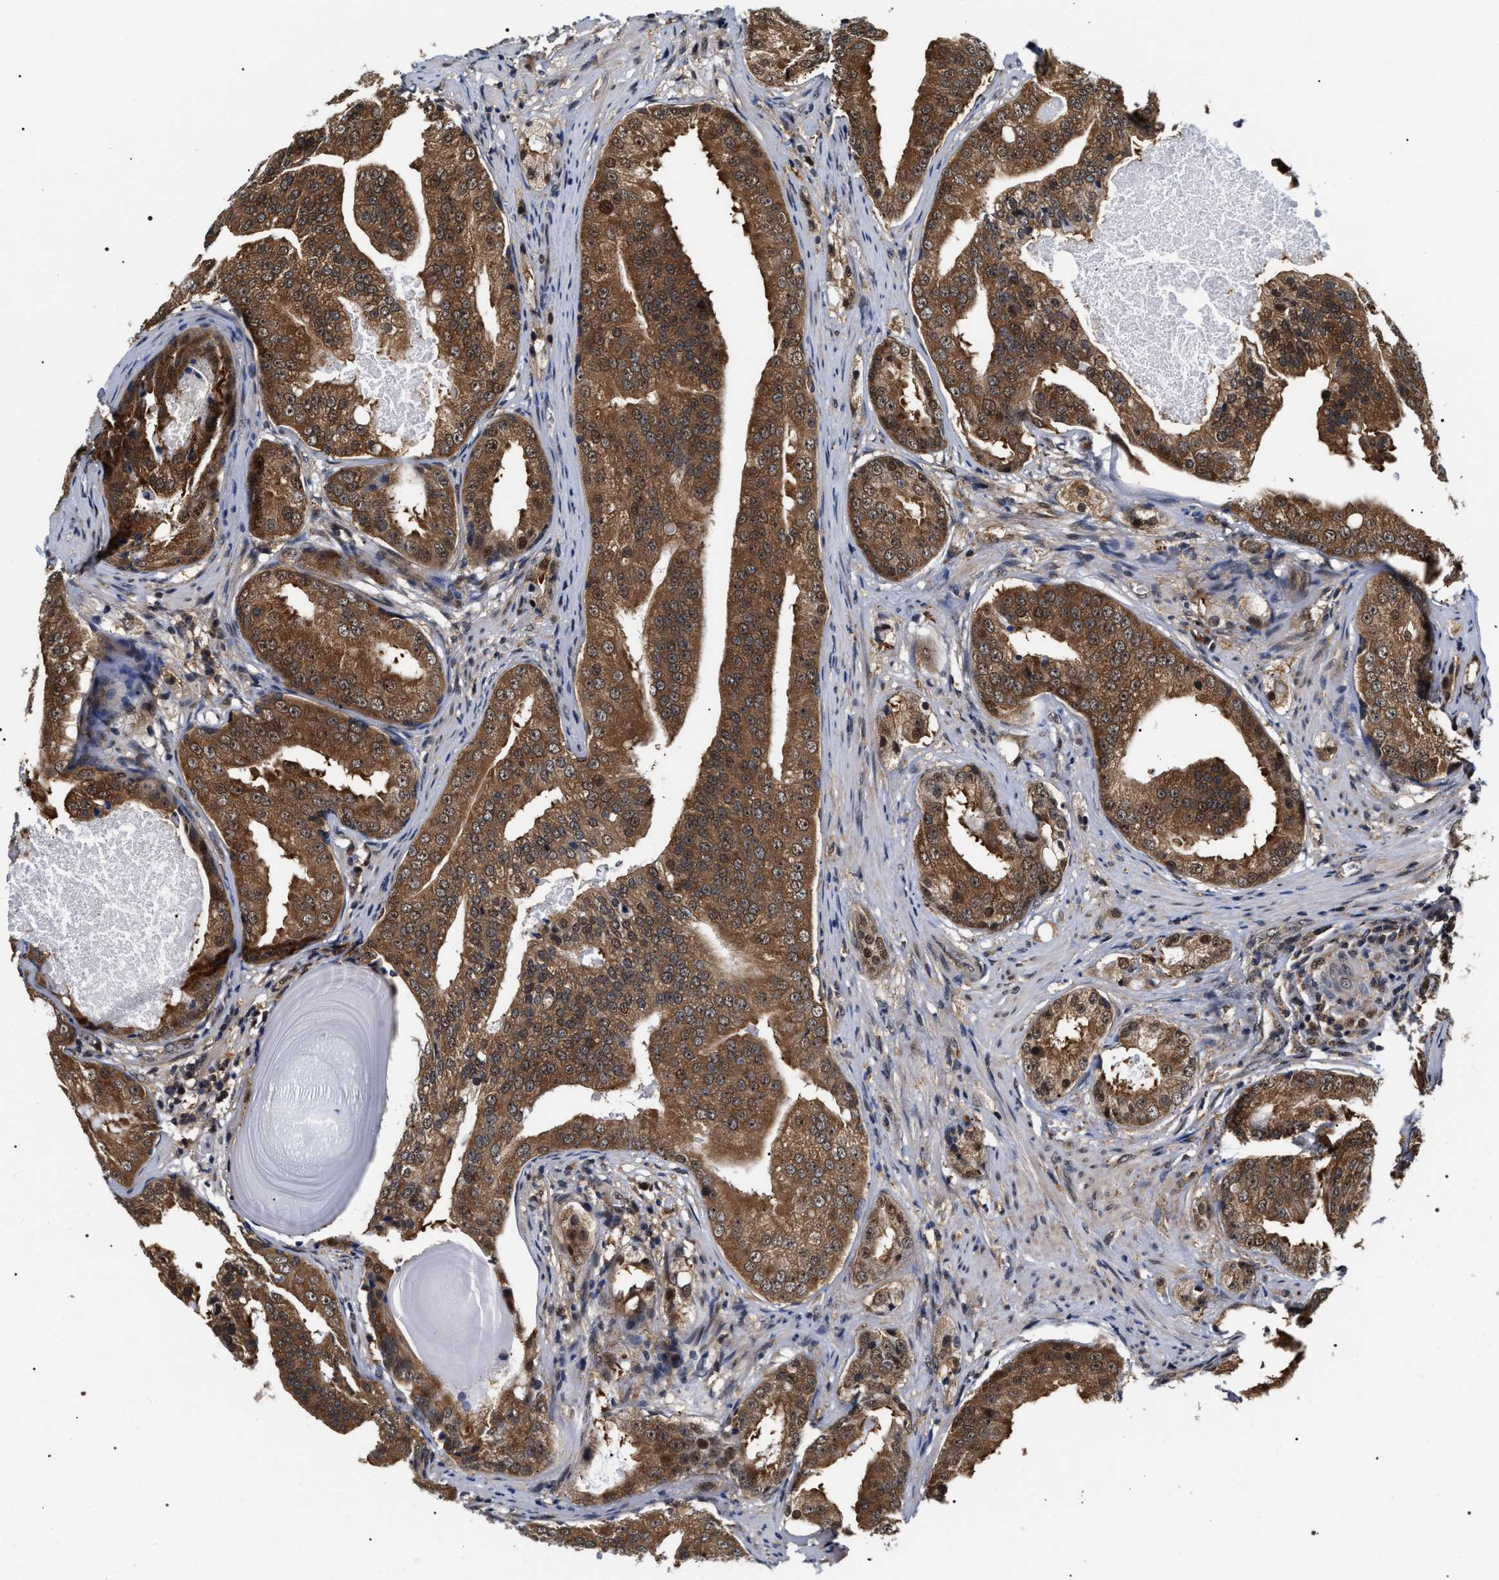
{"staining": {"intensity": "strong", "quantity": ">75%", "location": "cytoplasmic/membranous,nuclear"}, "tissue": "prostate cancer", "cell_type": "Tumor cells", "image_type": "cancer", "snomed": [{"axis": "morphology", "description": "Adenocarcinoma, High grade"}, {"axis": "topography", "description": "Prostate"}], "caption": "Tumor cells demonstrate high levels of strong cytoplasmic/membranous and nuclear positivity in approximately >75% of cells in prostate adenocarcinoma (high-grade).", "gene": "BAG6", "patient": {"sex": "male", "age": 68}}